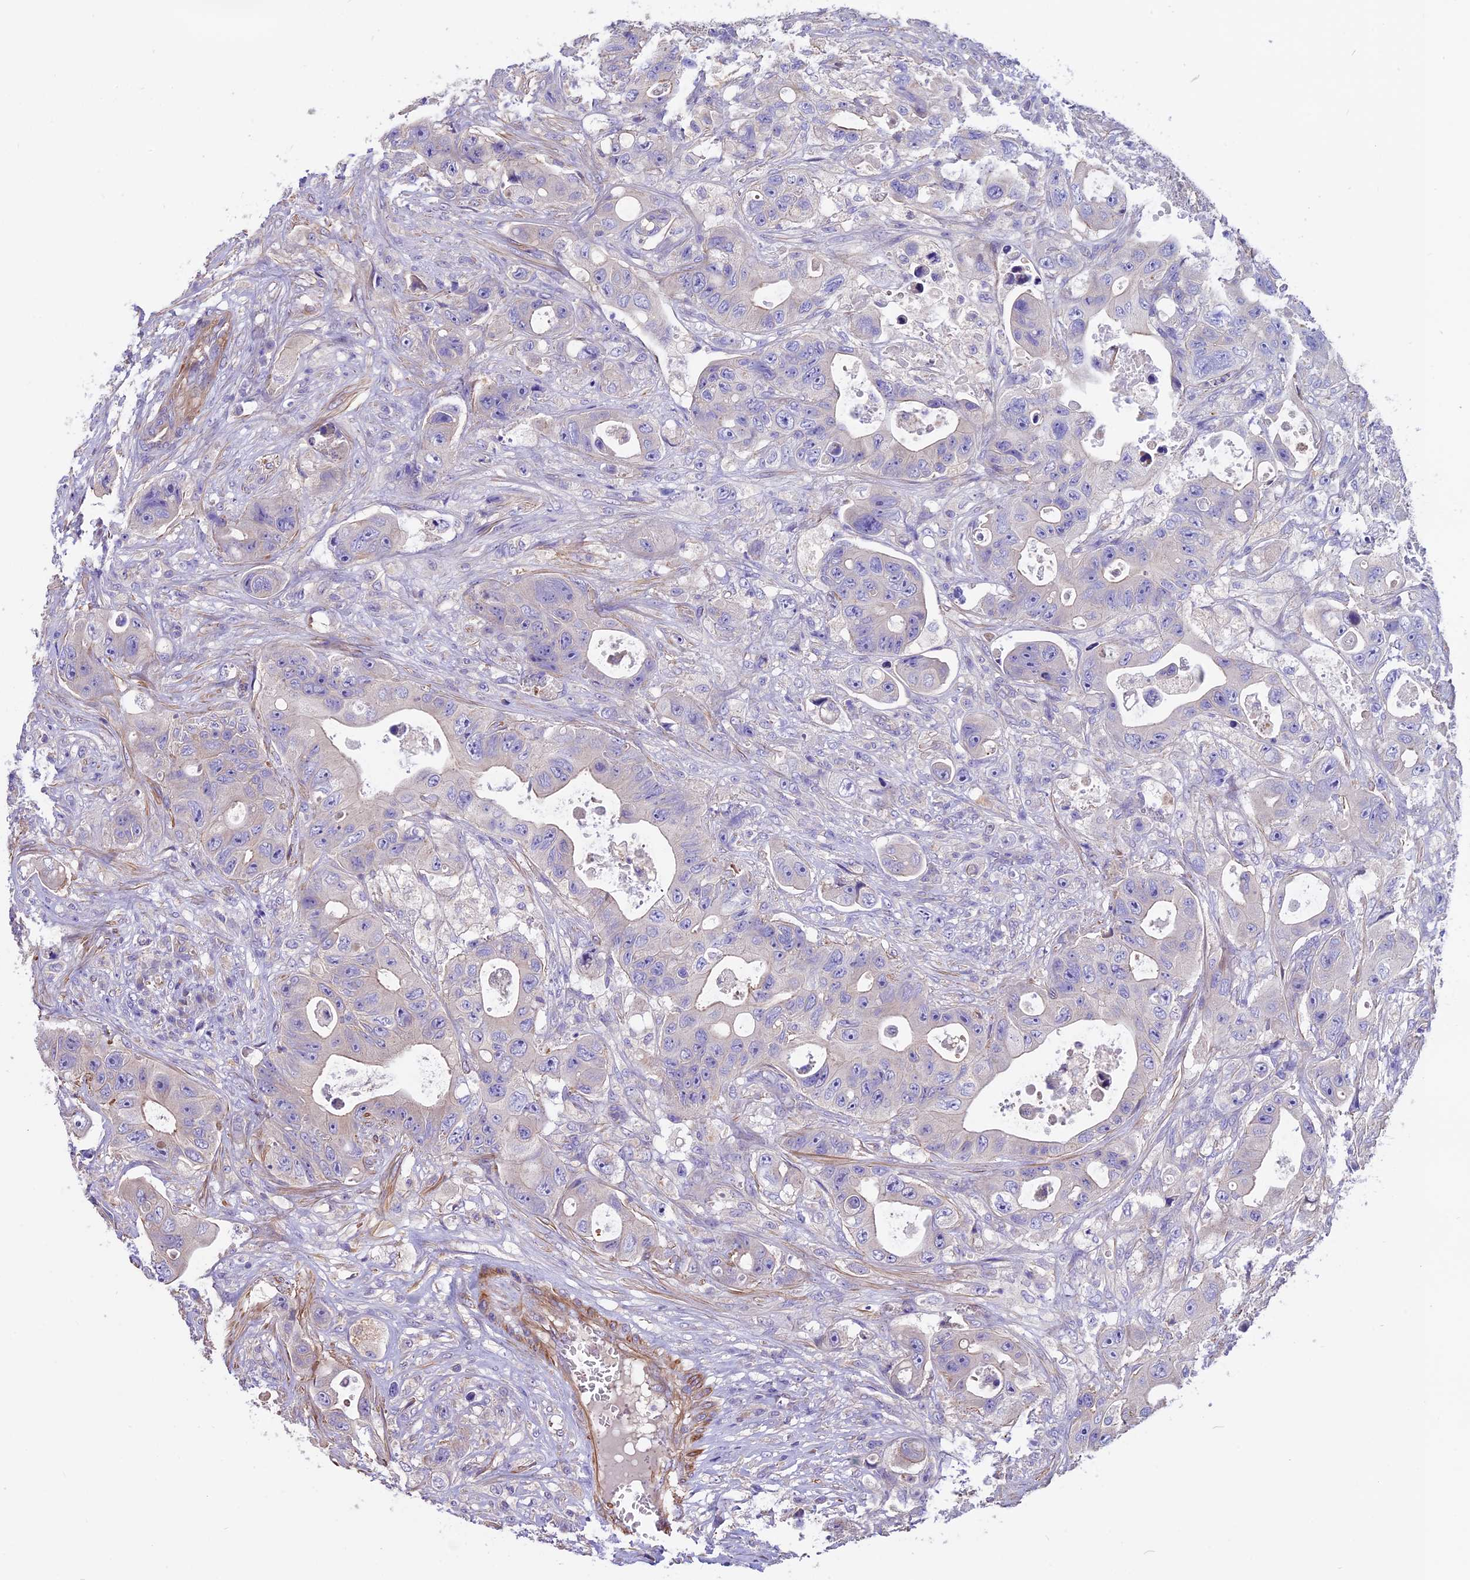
{"staining": {"intensity": "negative", "quantity": "none", "location": "none"}, "tissue": "colorectal cancer", "cell_type": "Tumor cells", "image_type": "cancer", "snomed": [{"axis": "morphology", "description": "Adenocarcinoma, NOS"}, {"axis": "topography", "description": "Colon"}], "caption": "A micrograph of human colorectal cancer (adenocarcinoma) is negative for staining in tumor cells.", "gene": "ANO3", "patient": {"sex": "female", "age": 46}}